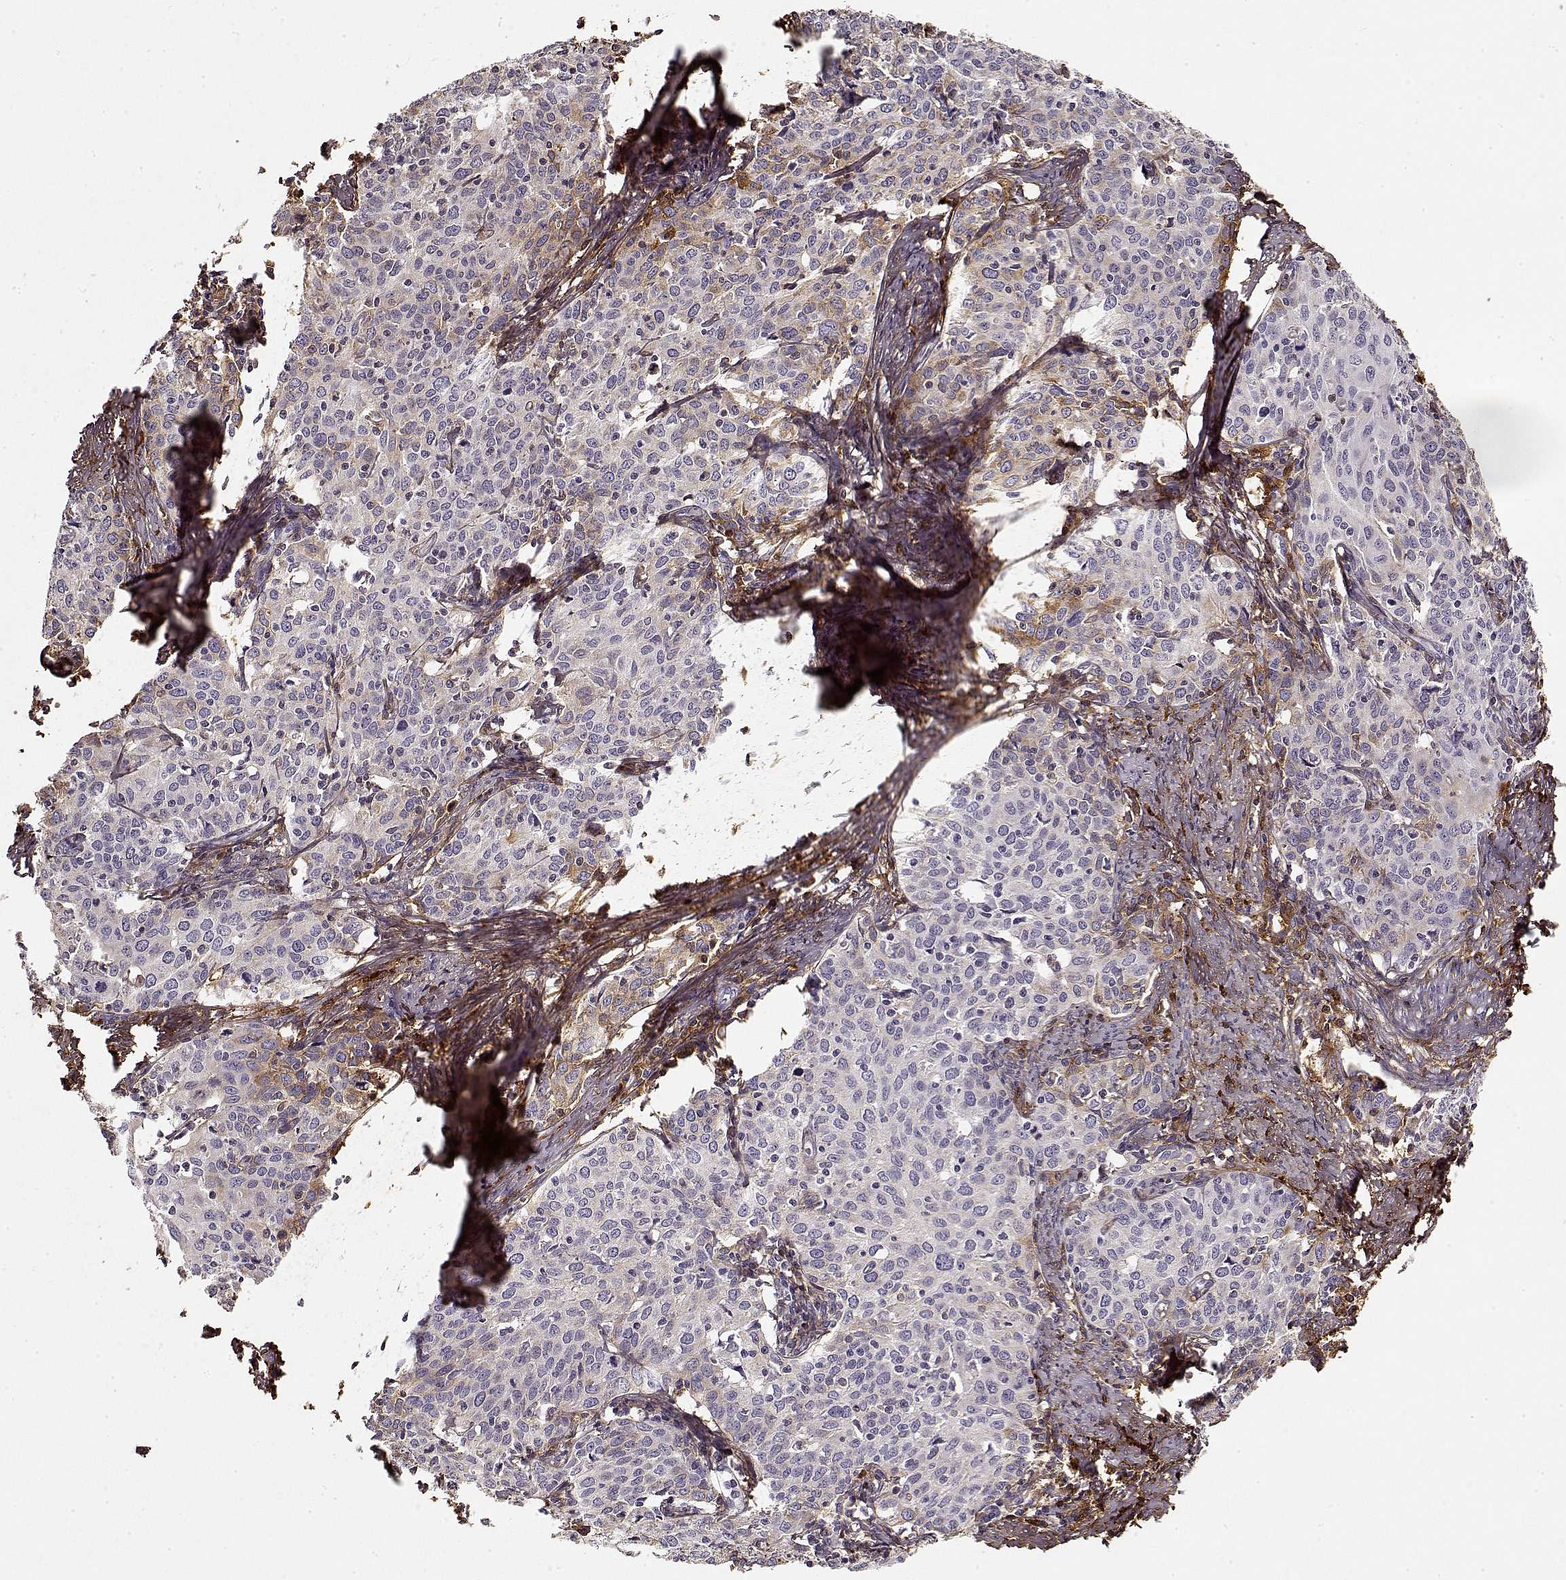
{"staining": {"intensity": "weak", "quantity": "<25%", "location": "cytoplasmic/membranous"}, "tissue": "cervical cancer", "cell_type": "Tumor cells", "image_type": "cancer", "snomed": [{"axis": "morphology", "description": "Squamous cell carcinoma, NOS"}, {"axis": "topography", "description": "Cervix"}], "caption": "A photomicrograph of cervical cancer (squamous cell carcinoma) stained for a protein exhibits no brown staining in tumor cells.", "gene": "LUM", "patient": {"sex": "female", "age": 62}}